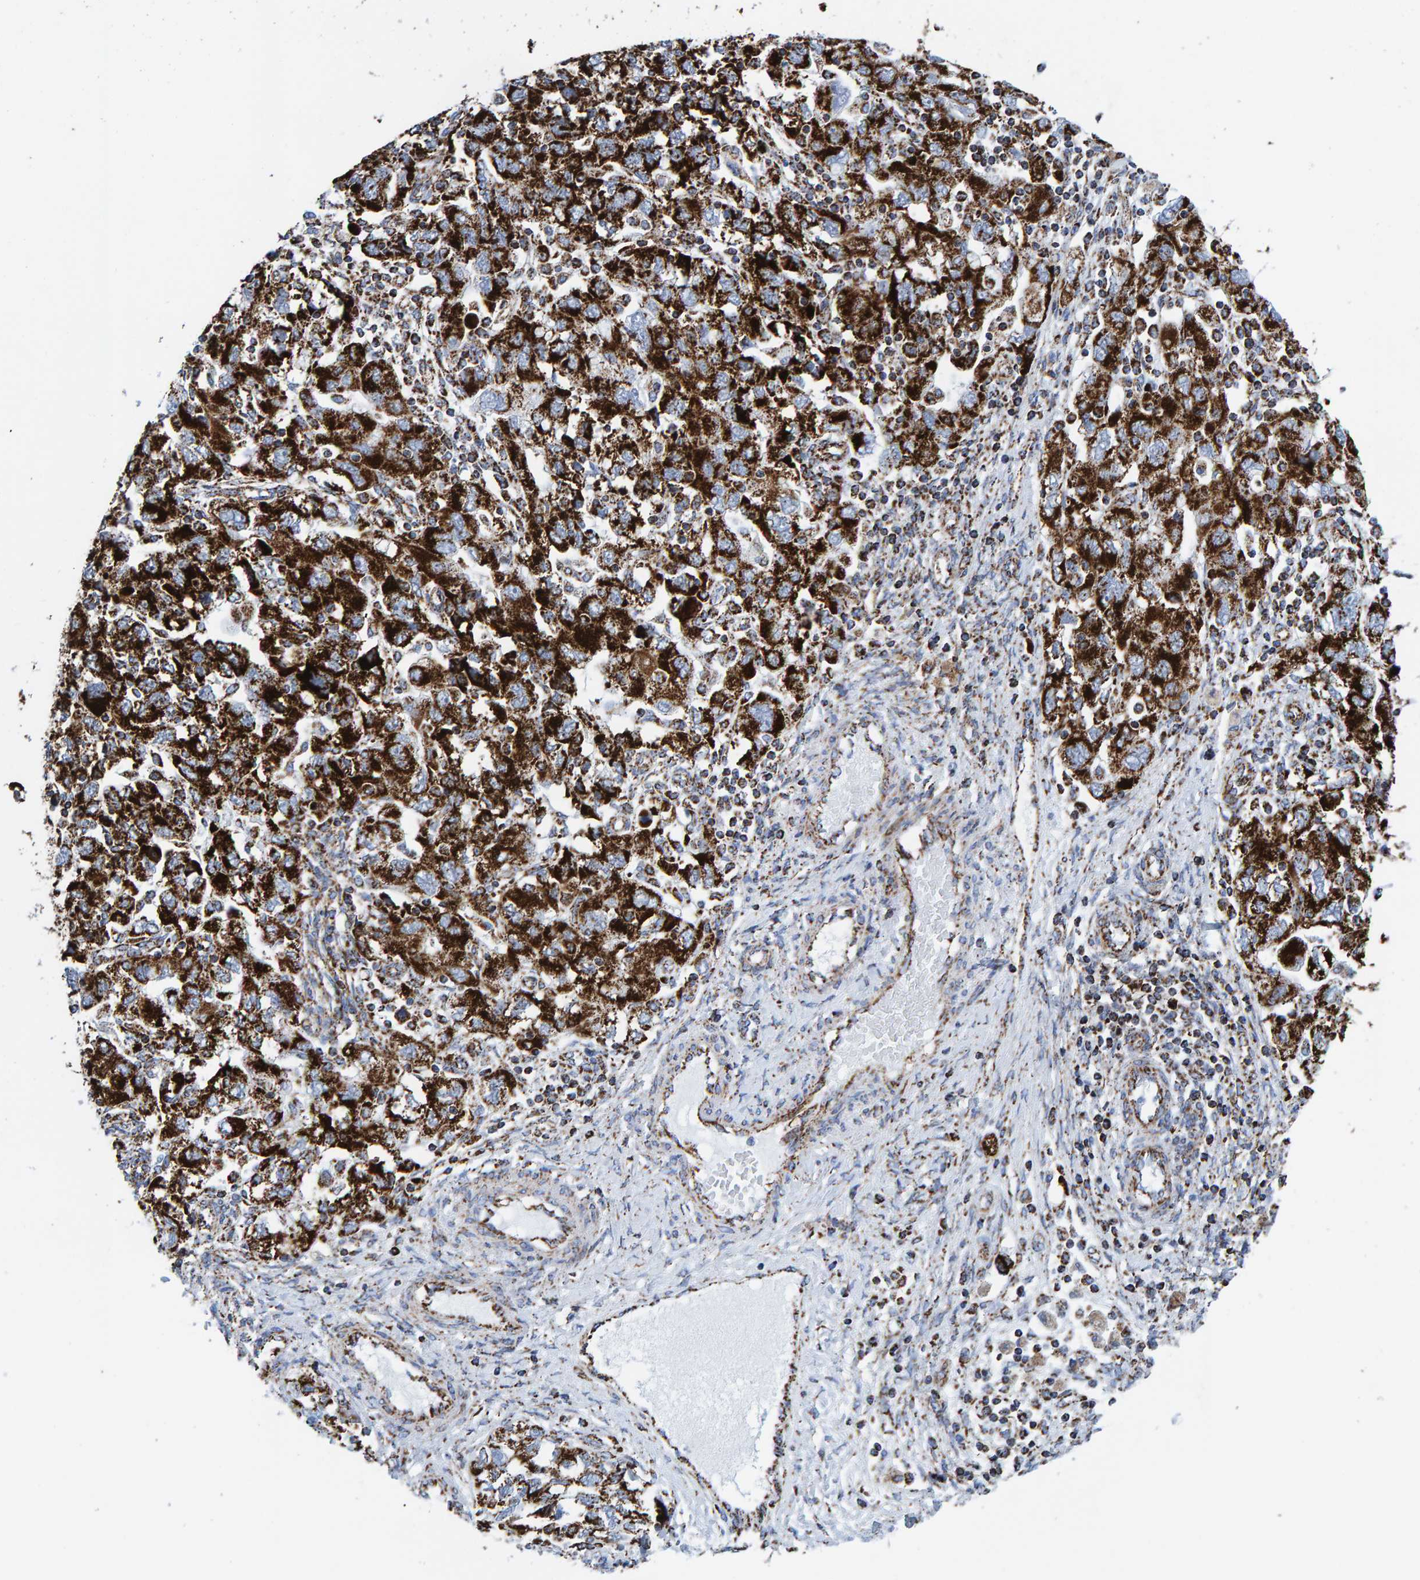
{"staining": {"intensity": "strong", "quantity": ">75%", "location": "cytoplasmic/membranous"}, "tissue": "ovarian cancer", "cell_type": "Tumor cells", "image_type": "cancer", "snomed": [{"axis": "morphology", "description": "Carcinoma, NOS"}, {"axis": "morphology", "description": "Cystadenocarcinoma, serous, NOS"}, {"axis": "topography", "description": "Ovary"}], "caption": "A brown stain shows strong cytoplasmic/membranous expression of a protein in ovarian serous cystadenocarcinoma tumor cells. (Stains: DAB (3,3'-diaminobenzidine) in brown, nuclei in blue, Microscopy: brightfield microscopy at high magnification).", "gene": "ENSG00000262660", "patient": {"sex": "female", "age": 69}}